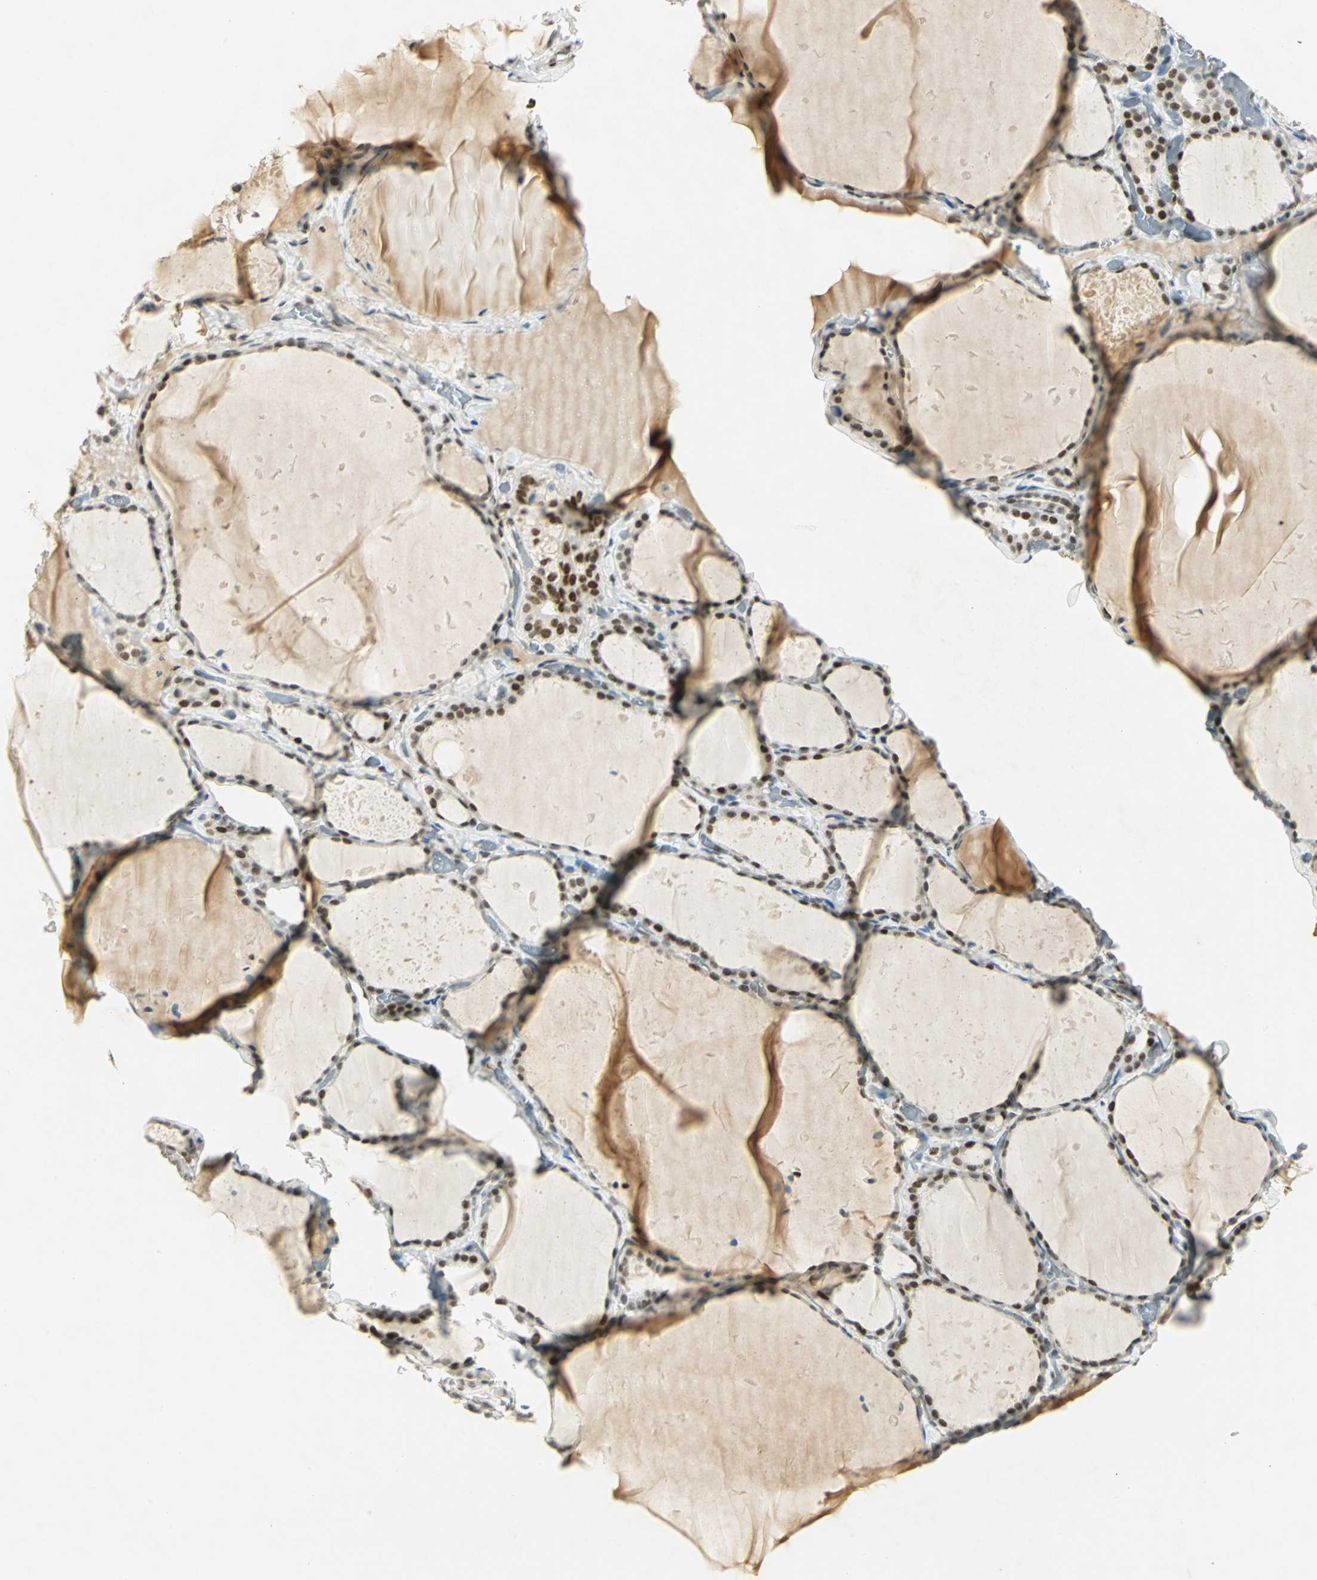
{"staining": {"intensity": "strong", "quantity": "25%-75%", "location": "nuclear"}, "tissue": "thyroid gland", "cell_type": "Glandular cells", "image_type": "normal", "snomed": [{"axis": "morphology", "description": "Normal tissue, NOS"}, {"axis": "topography", "description": "Thyroid gland"}], "caption": "A high-resolution micrograph shows immunohistochemistry (IHC) staining of benign thyroid gland, which reveals strong nuclear expression in about 25%-75% of glandular cells.", "gene": "AK6", "patient": {"sex": "female", "age": 22}}